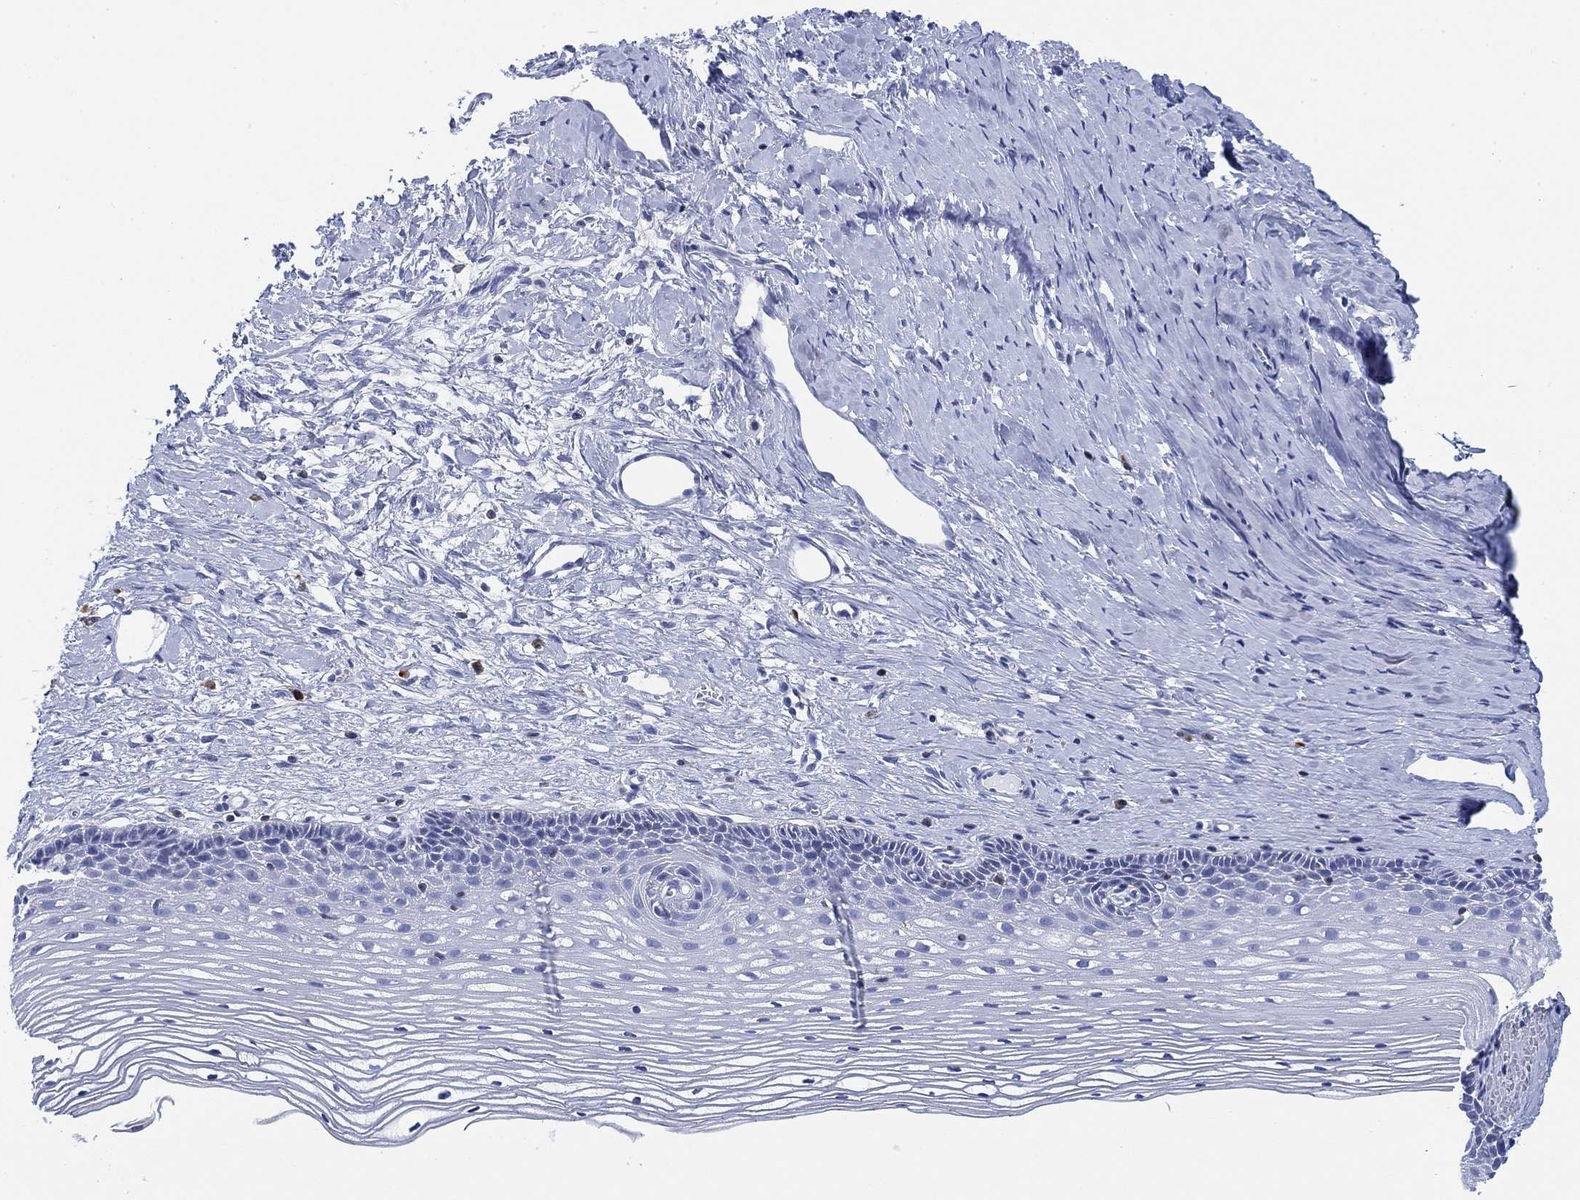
{"staining": {"intensity": "negative", "quantity": "none", "location": "none"}, "tissue": "cervix", "cell_type": "Glandular cells", "image_type": "normal", "snomed": [{"axis": "morphology", "description": "Normal tissue, NOS"}, {"axis": "topography", "description": "Cervix"}], "caption": "The micrograph exhibits no staining of glandular cells in normal cervix.", "gene": "FYB1", "patient": {"sex": "female", "age": 40}}